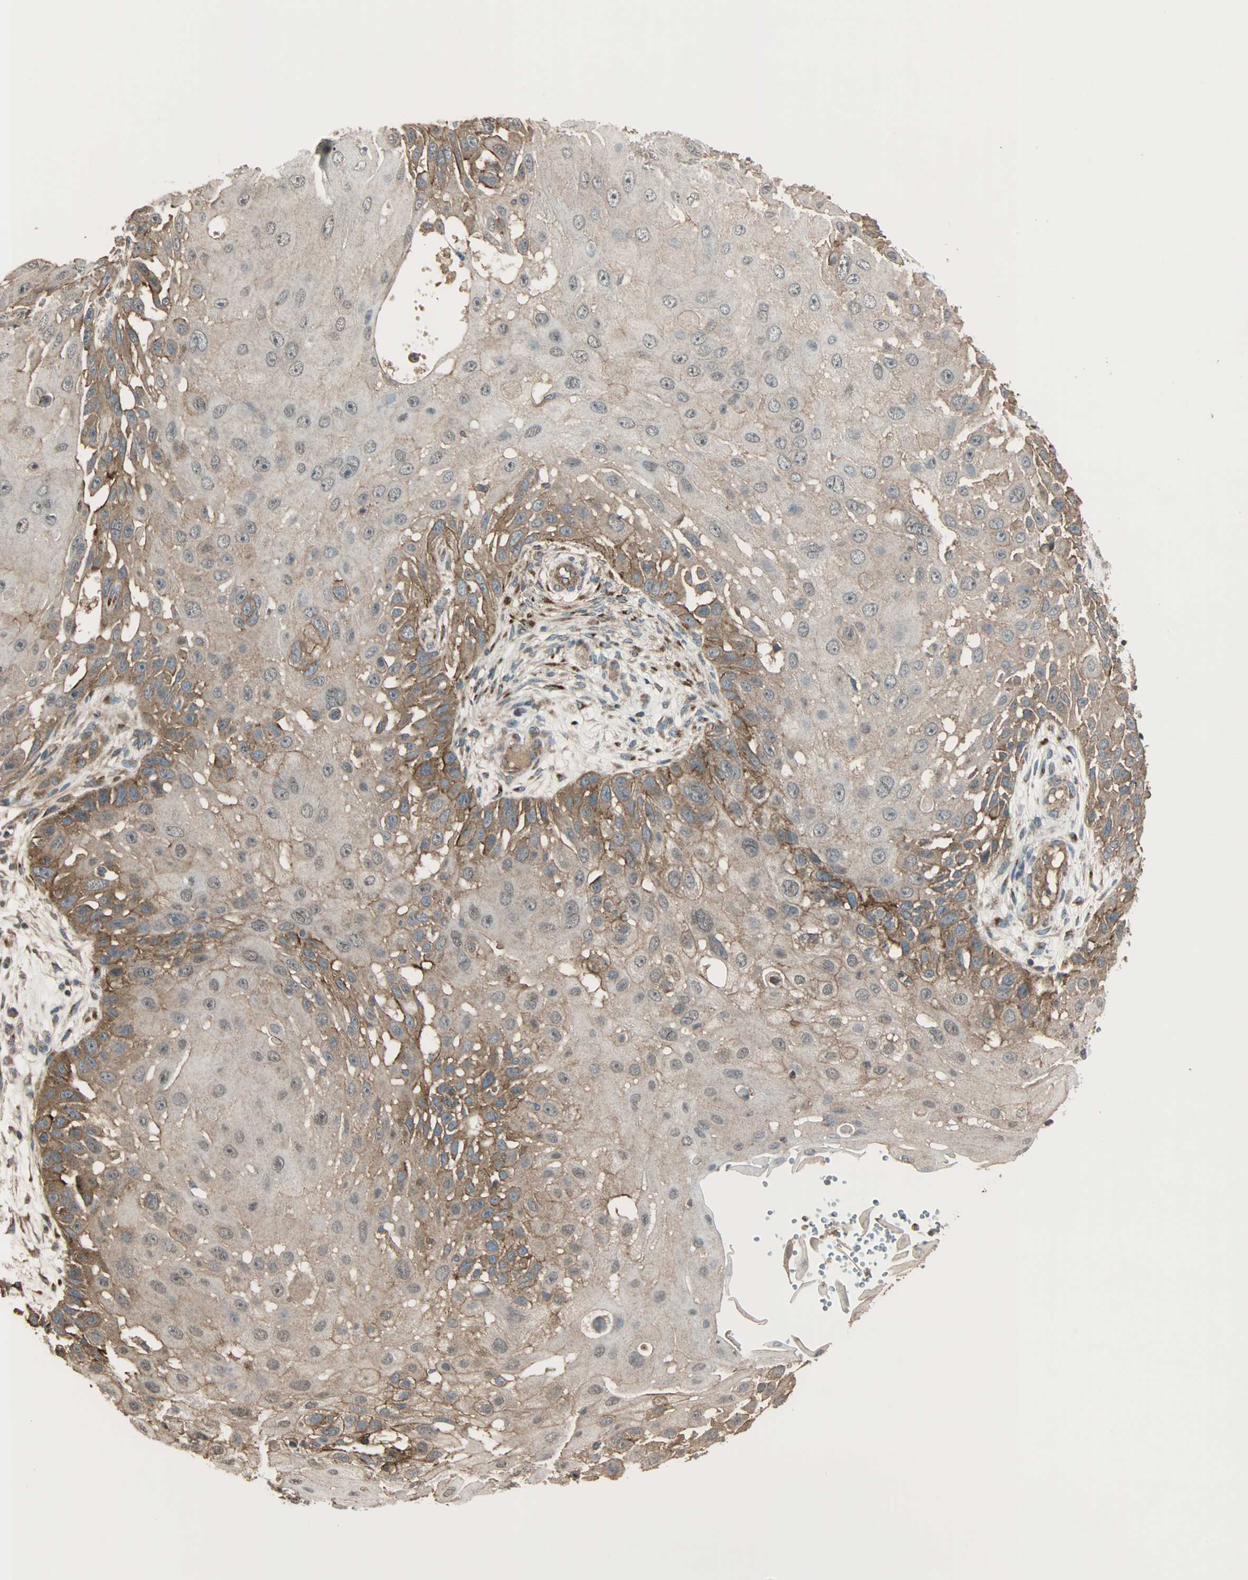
{"staining": {"intensity": "moderate", "quantity": "<25%", "location": "cytoplasmic/membranous"}, "tissue": "skin cancer", "cell_type": "Tumor cells", "image_type": "cancer", "snomed": [{"axis": "morphology", "description": "Squamous cell carcinoma, NOS"}, {"axis": "topography", "description": "Skin"}], "caption": "Protein staining shows moderate cytoplasmic/membranous staining in approximately <25% of tumor cells in squamous cell carcinoma (skin).", "gene": "MAP3K21", "patient": {"sex": "female", "age": 44}}